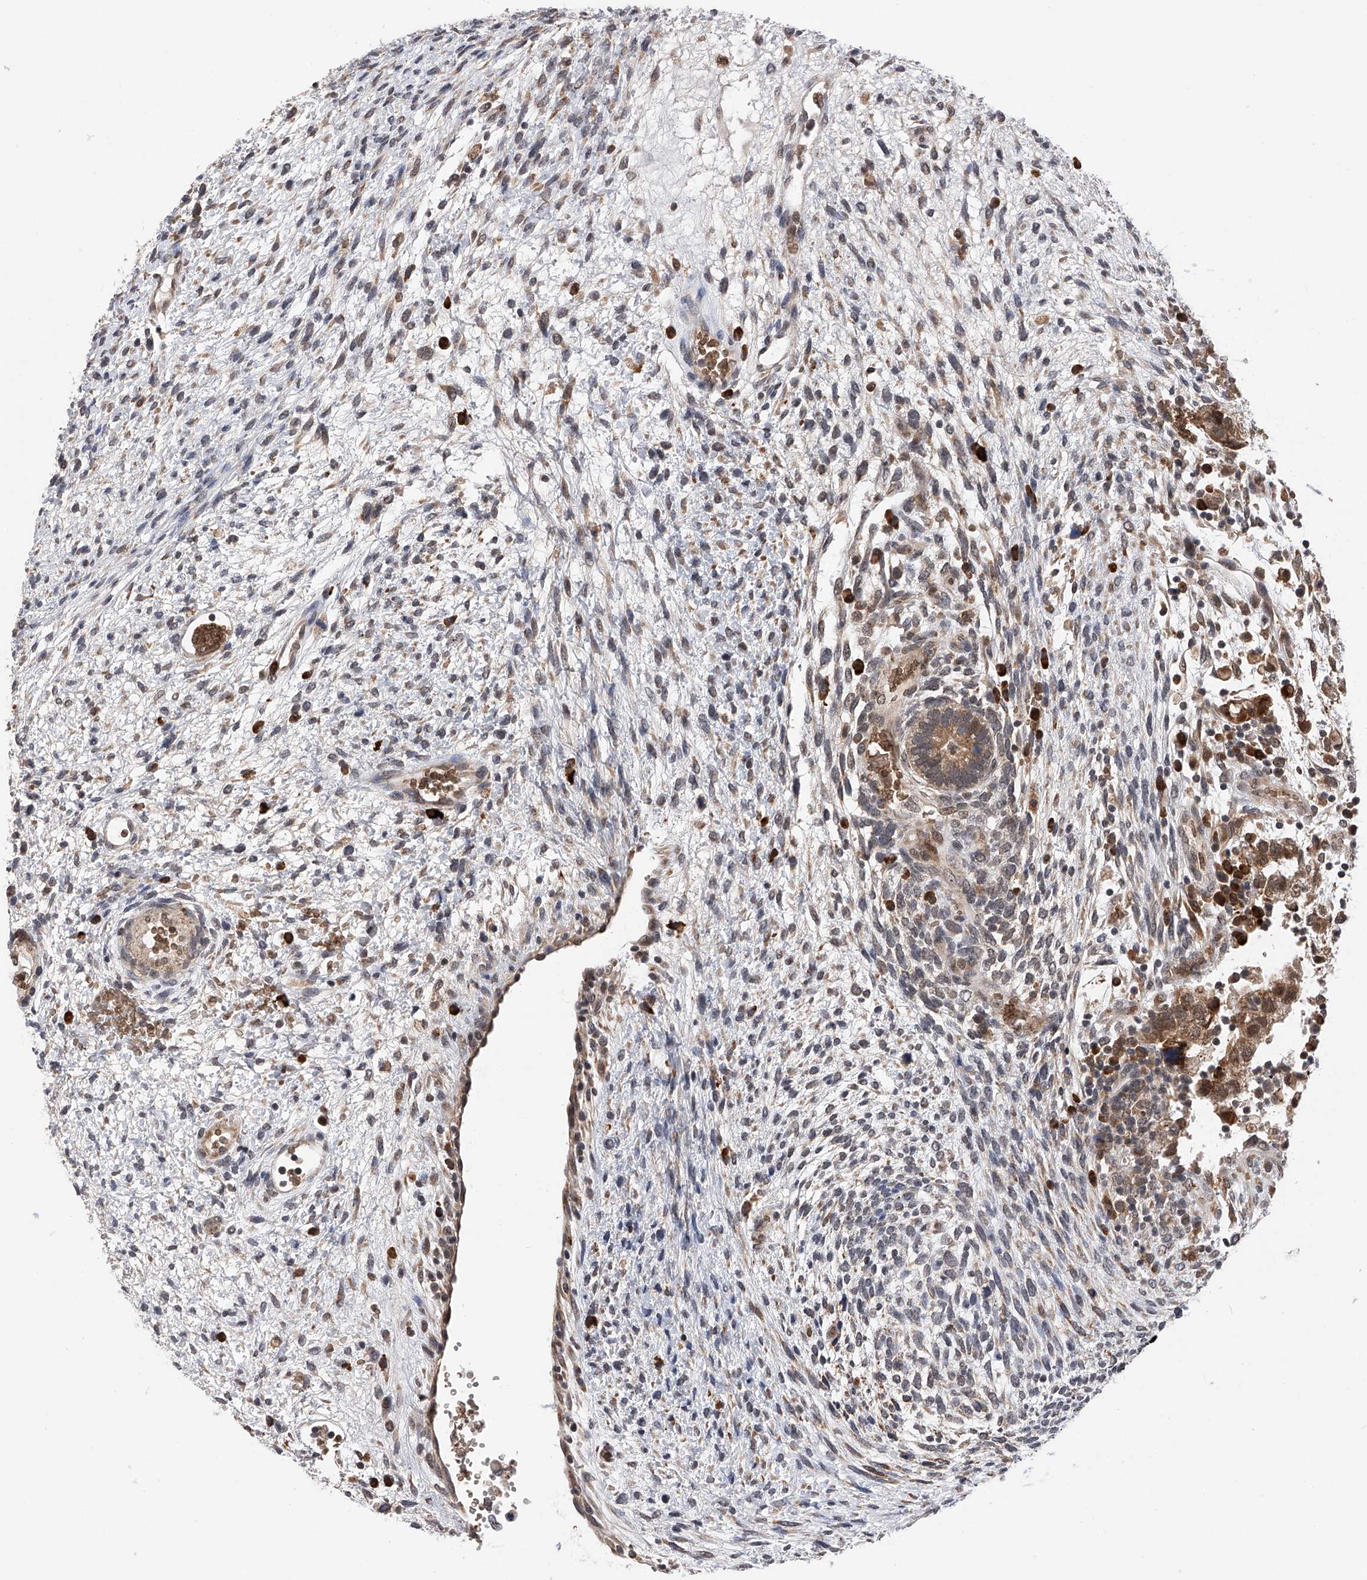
{"staining": {"intensity": "moderate", "quantity": "25%-75%", "location": "cytoplasmic/membranous"}, "tissue": "testis cancer", "cell_type": "Tumor cells", "image_type": "cancer", "snomed": [{"axis": "morphology", "description": "Carcinoma, Embryonal, NOS"}, {"axis": "topography", "description": "Testis"}], "caption": "A high-resolution photomicrograph shows immunohistochemistry staining of testis cancer, which demonstrates moderate cytoplasmic/membranous expression in about 25%-75% of tumor cells. The protein of interest is stained brown, and the nuclei are stained in blue (DAB IHC with brightfield microscopy, high magnification).", "gene": "SPOCK1", "patient": {"sex": "male", "age": 37}}